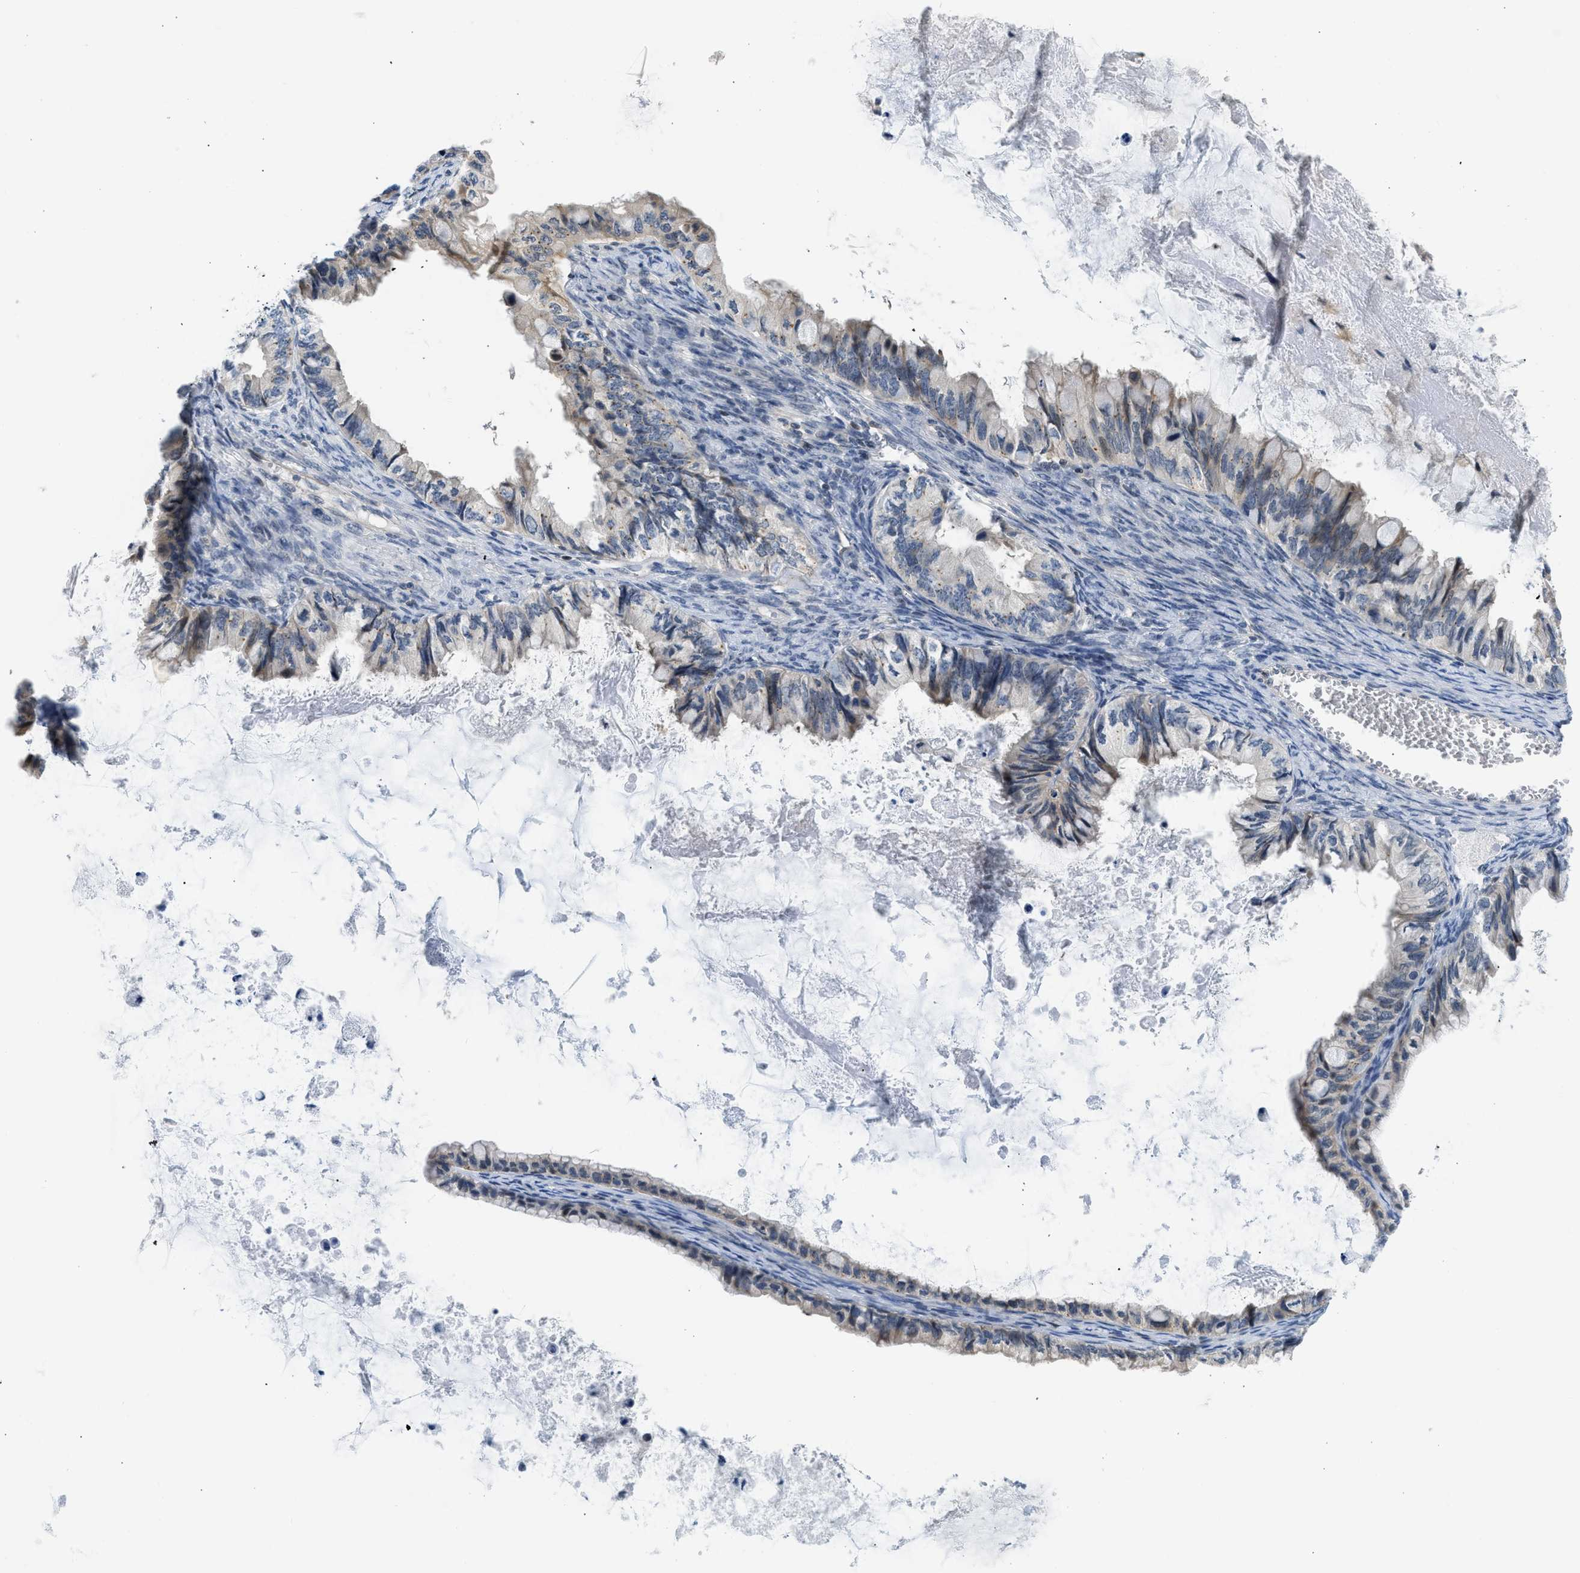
{"staining": {"intensity": "weak", "quantity": "<25%", "location": "nuclear"}, "tissue": "ovarian cancer", "cell_type": "Tumor cells", "image_type": "cancer", "snomed": [{"axis": "morphology", "description": "Cystadenocarcinoma, mucinous, NOS"}, {"axis": "topography", "description": "Ovary"}], "caption": "This is an IHC micrograph of ovarian cancer. There is no staining in tumor cells.", "gene": "OLIG3", "patient": {"sex": "female", "age": 80}}